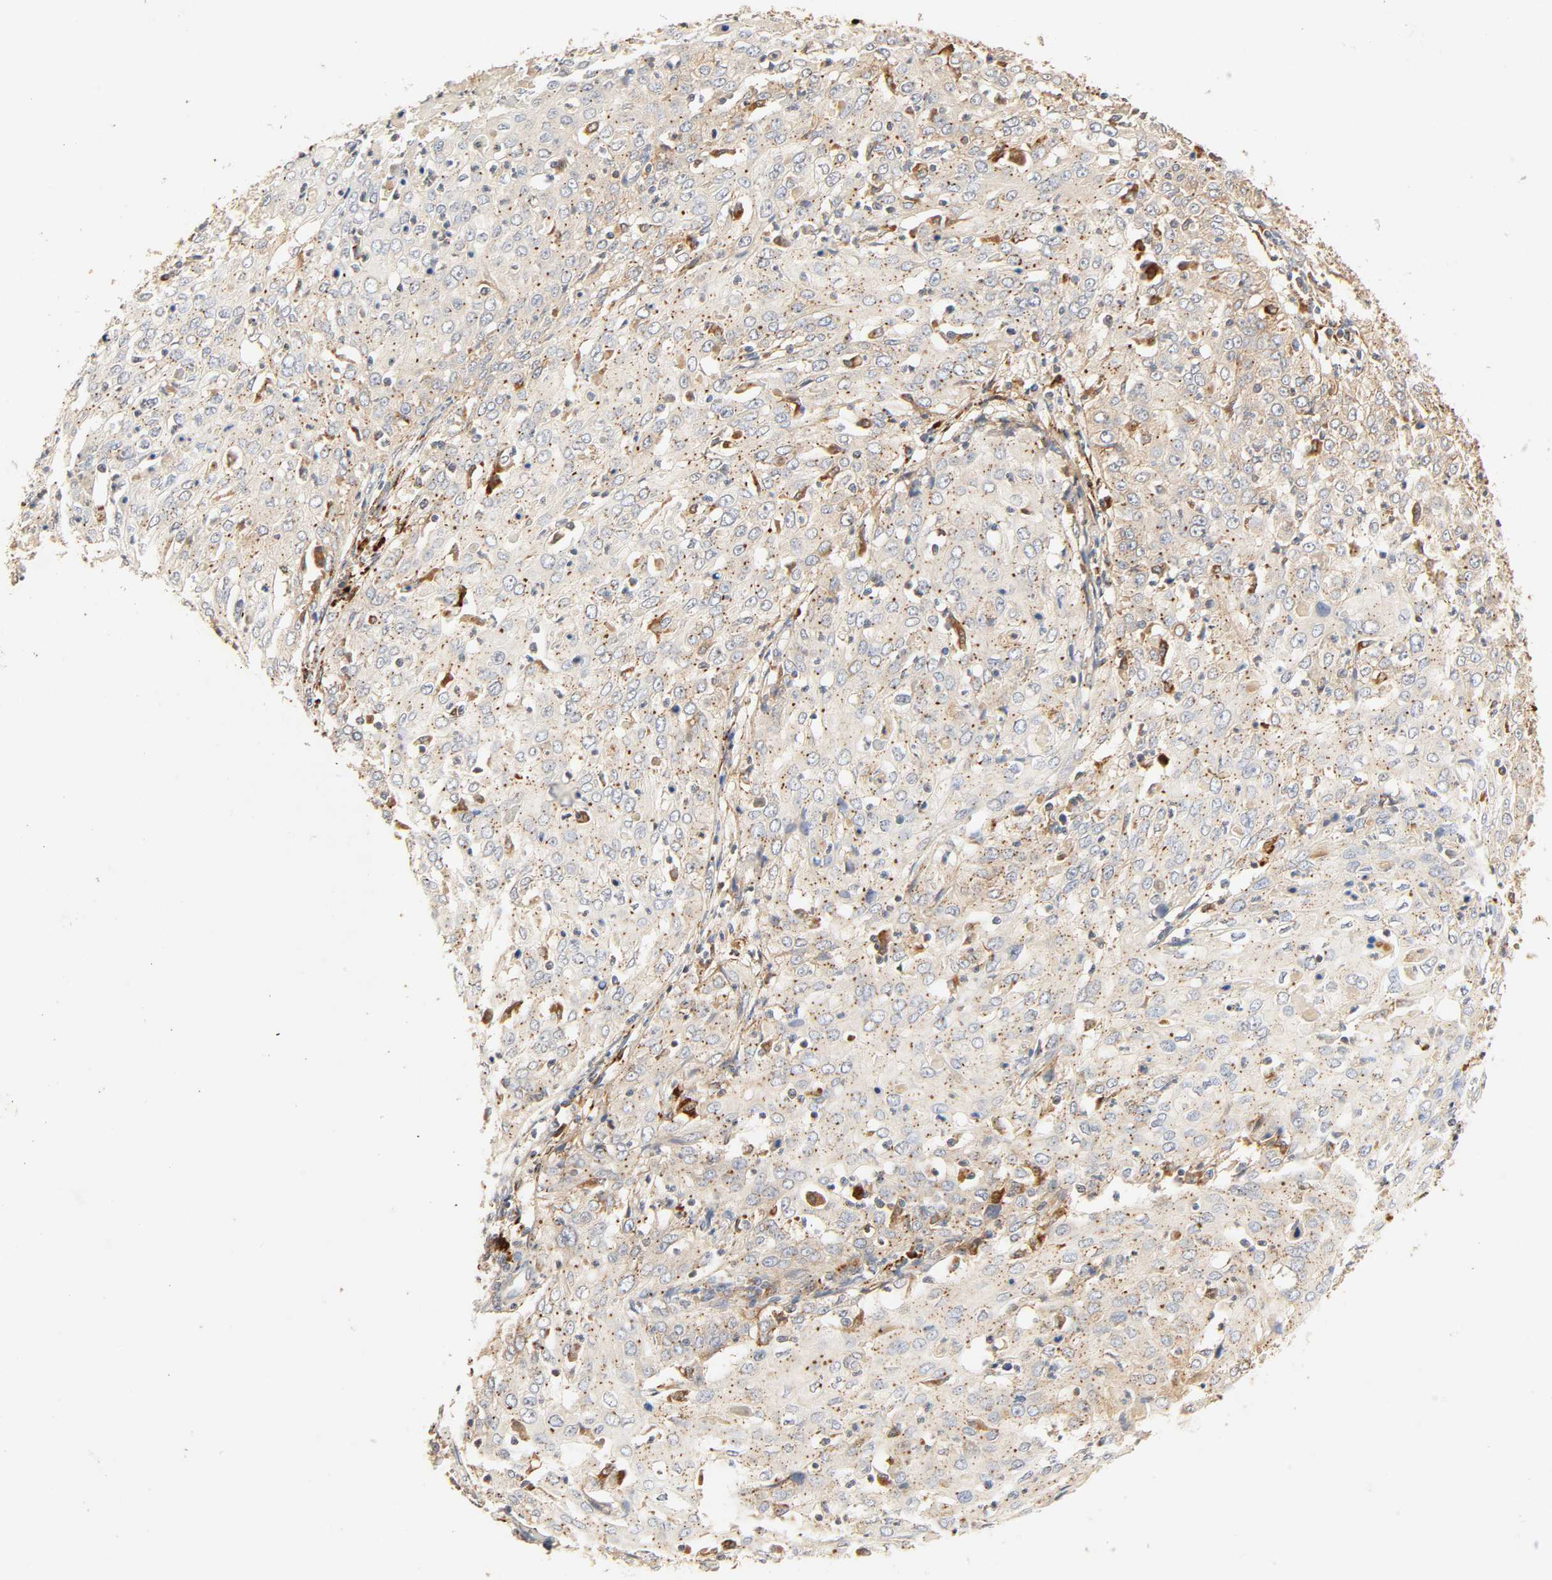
{"staining": {"intensity": "moderate", "quantity": ">75%", "location": "cytoplasmic/membranous"}, "tissue": "cervical cancer", "cell_type": "Tumor cells", "image_type": "cancer", "snomed": [{"axis": "morphology", "description": "Squamous cell carcinoma, NOS"}, {"axis": "topography", "description": "Cervix"}], "caption": "A photomicrograph showing moderate cytoplasmic/membranous positivity in approximately >75% of tumor cells in squamous cell carcinoma (cervical), as visualized by brown immunohistochemical staining.", "gene": "MAPK6", "patient": {"sex": "female", "age": 39}}